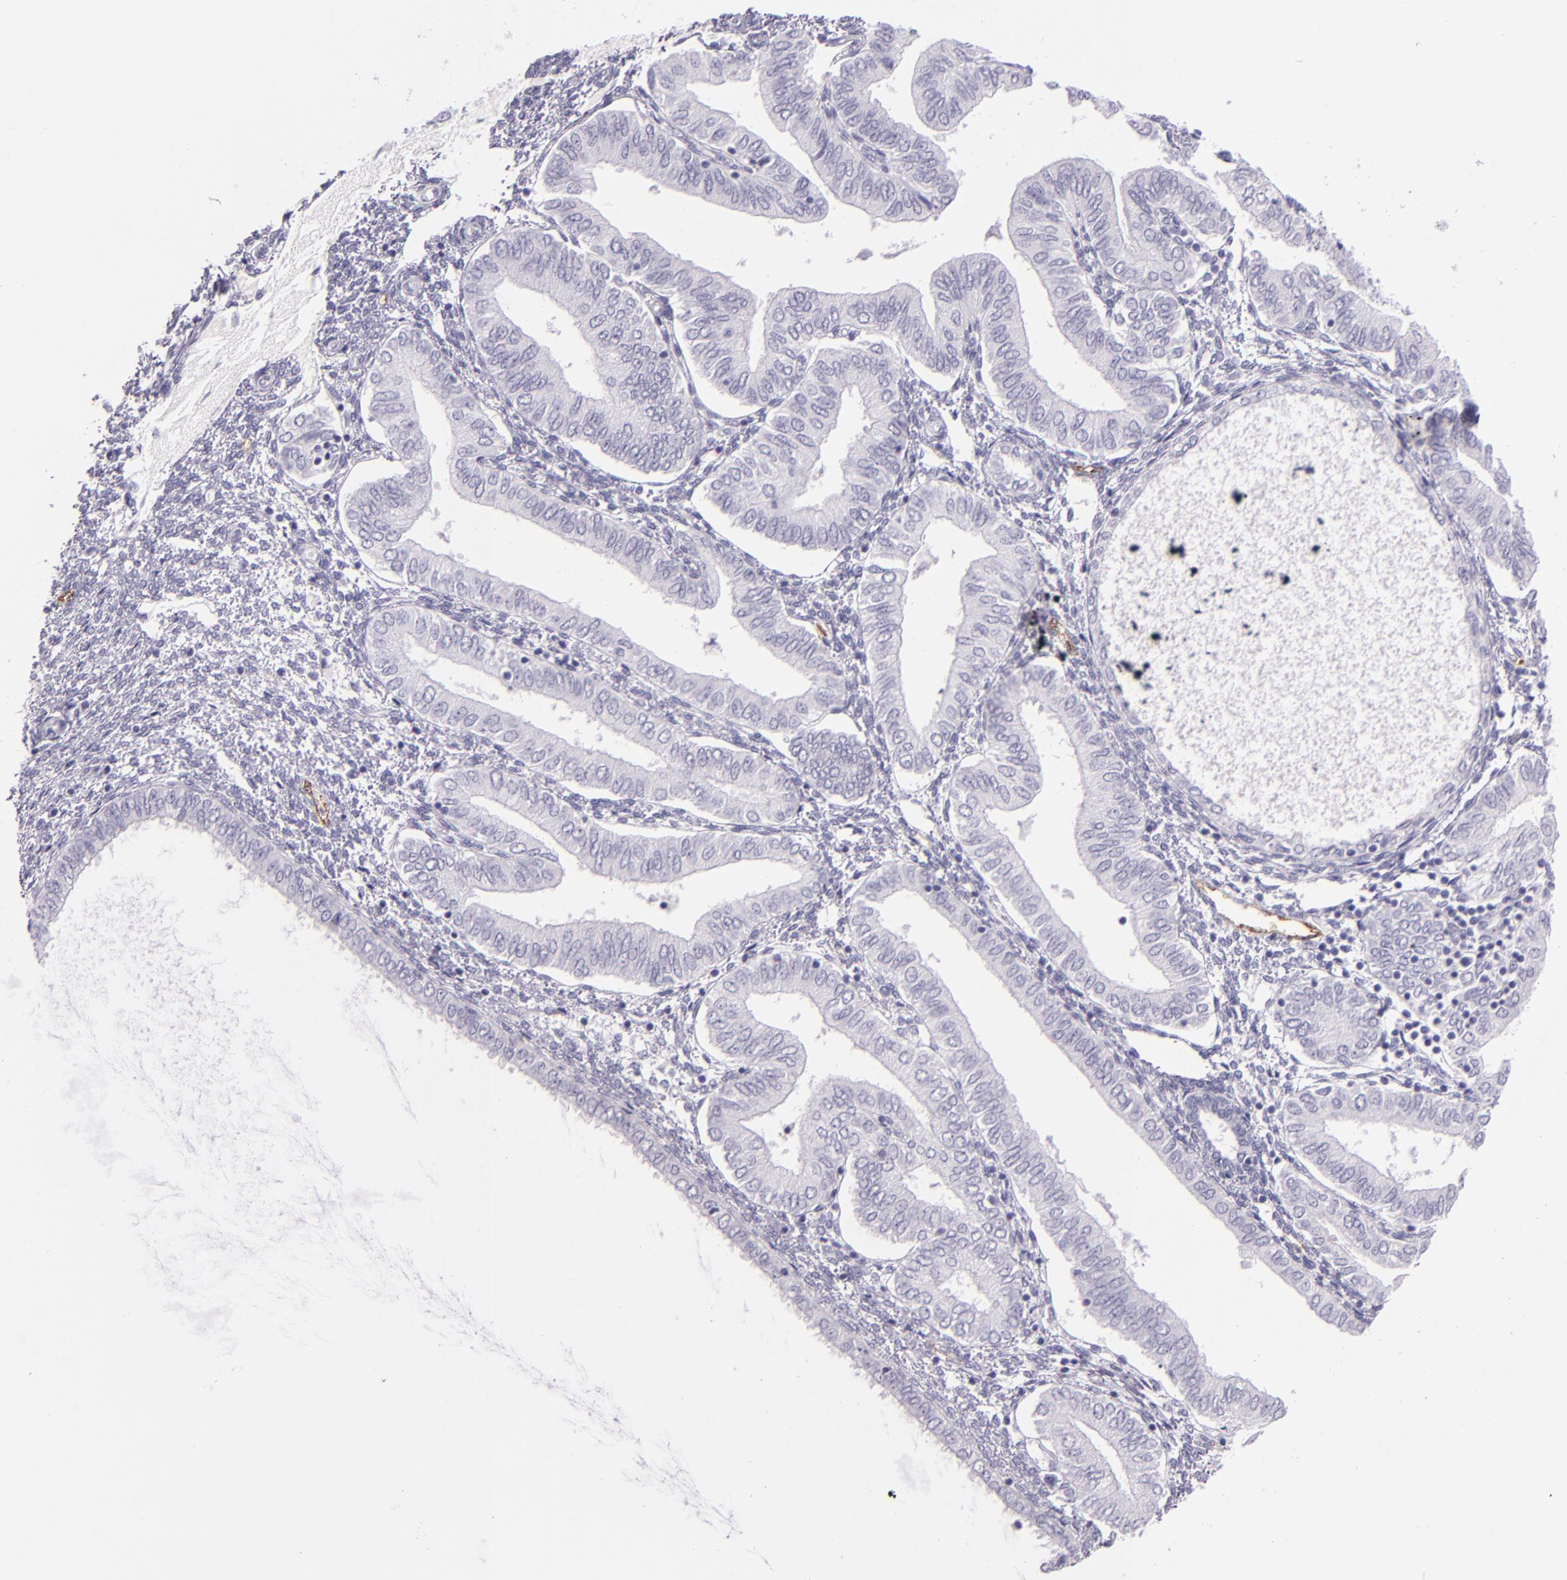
{"staining": {"intensity": "negative", "quantity": "none", "location": "none"}, "tissue": "endometrial cancer", "cell_type": "Tumor cells", "image_type": "cancer", "snomed": [{"axis": "morphology", "description": "Adenocarcinoma, NOS"}, {"axis": "topography", "description": "Endometrium"}], "caption": "Tumor cells are negative for protein expression in human adenocarcinoma (endometrial).", "gene": "SELP", "patient": {"sex": "female", "age": 51}}